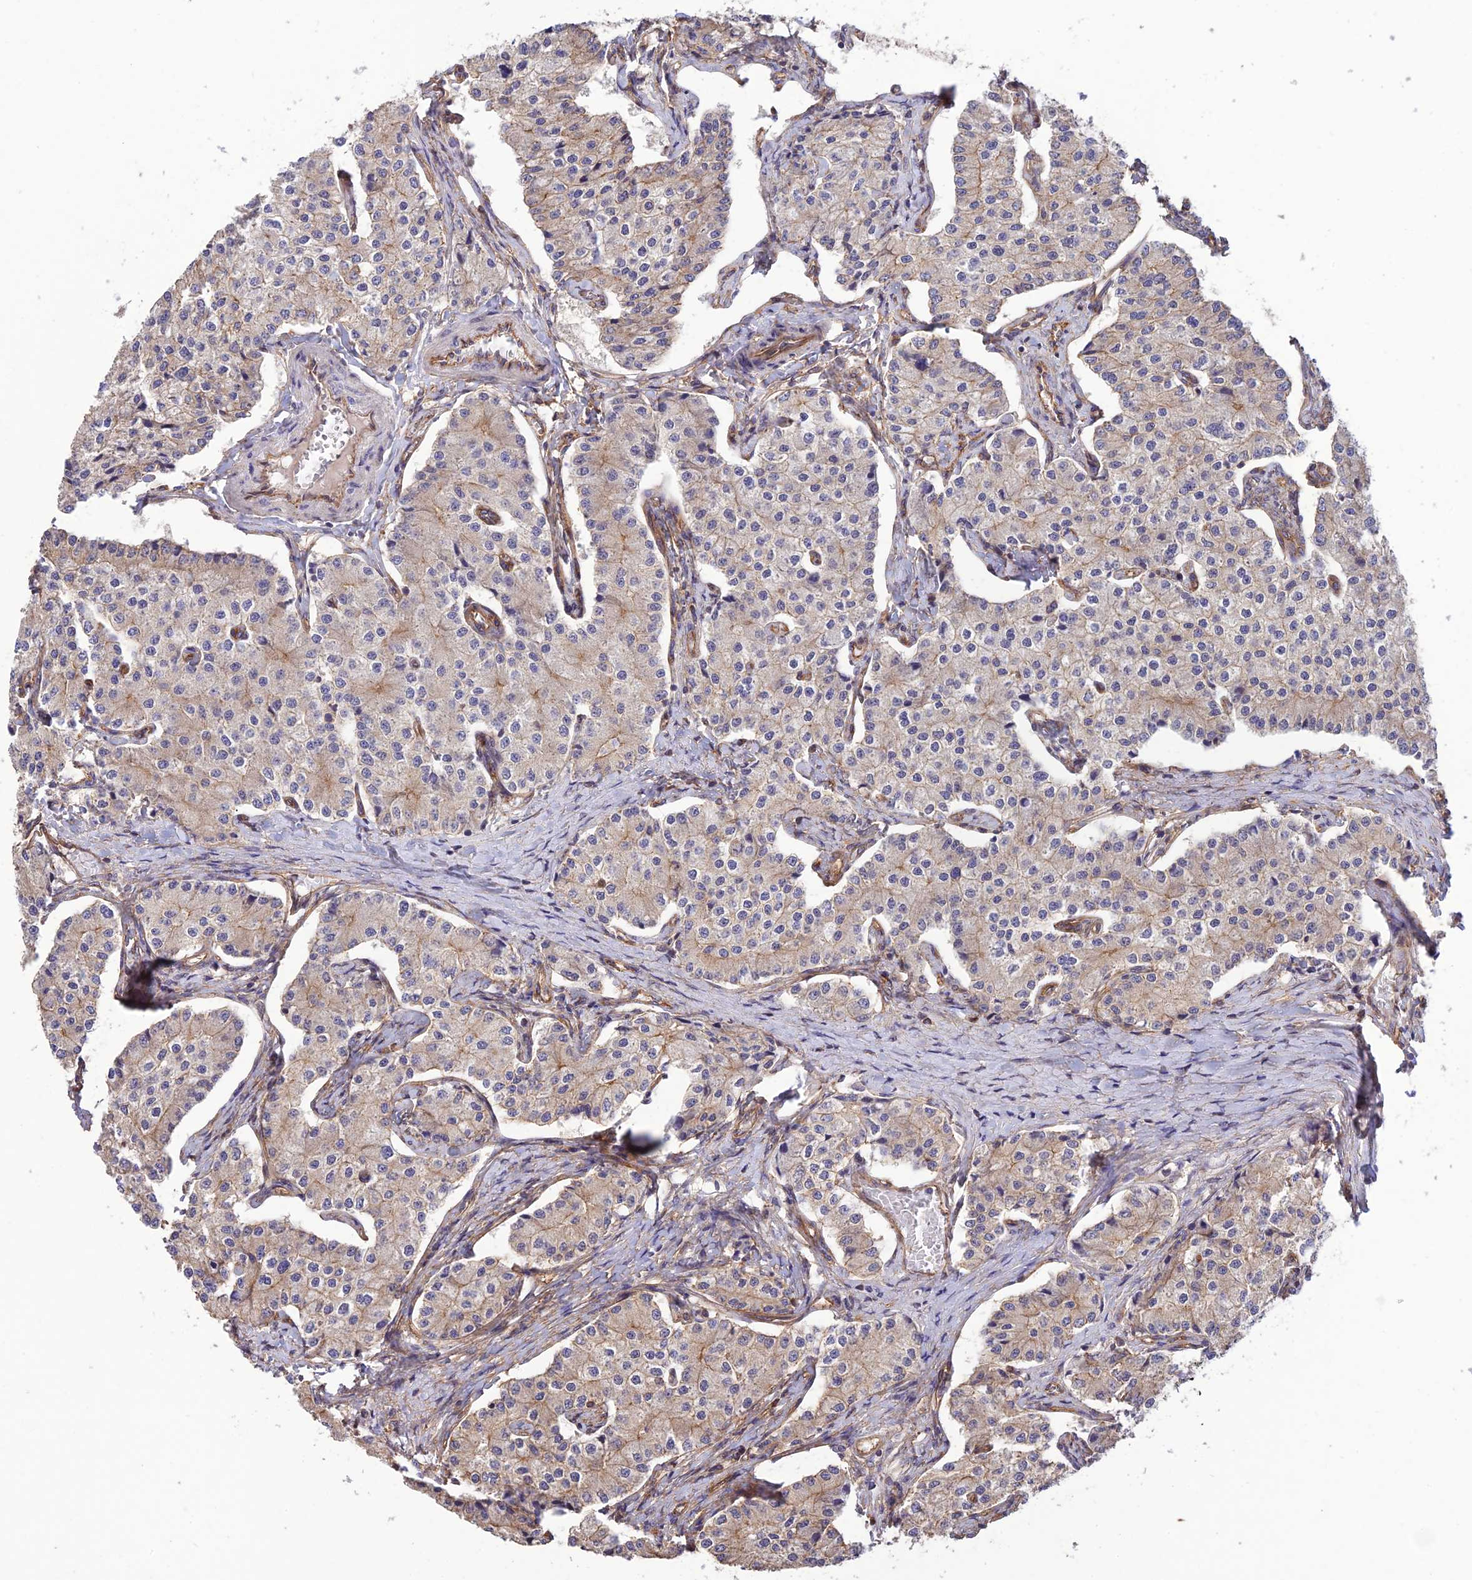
{"staining": {"intensity": "weak", "quantity": "25%-75%", "location": "cytoplasmic/membranous"}, "tissue": "carcinoid", "cell_type": "Tumor cells", "image_type": "cancer", "snomed": [{"axis": "morphology", "description": "Carcinoid, malignant, NOS"}, {"axis": "topography", "description": "Colon"}], "caption": "The micrograph reveals staining of carcinoid (malignant), revealing weak cytoplasmic/membranous protein expression (brown color) within tumor cells.", "gene": "HOMER2", "patient": {"sex": "female", "age": 52}}